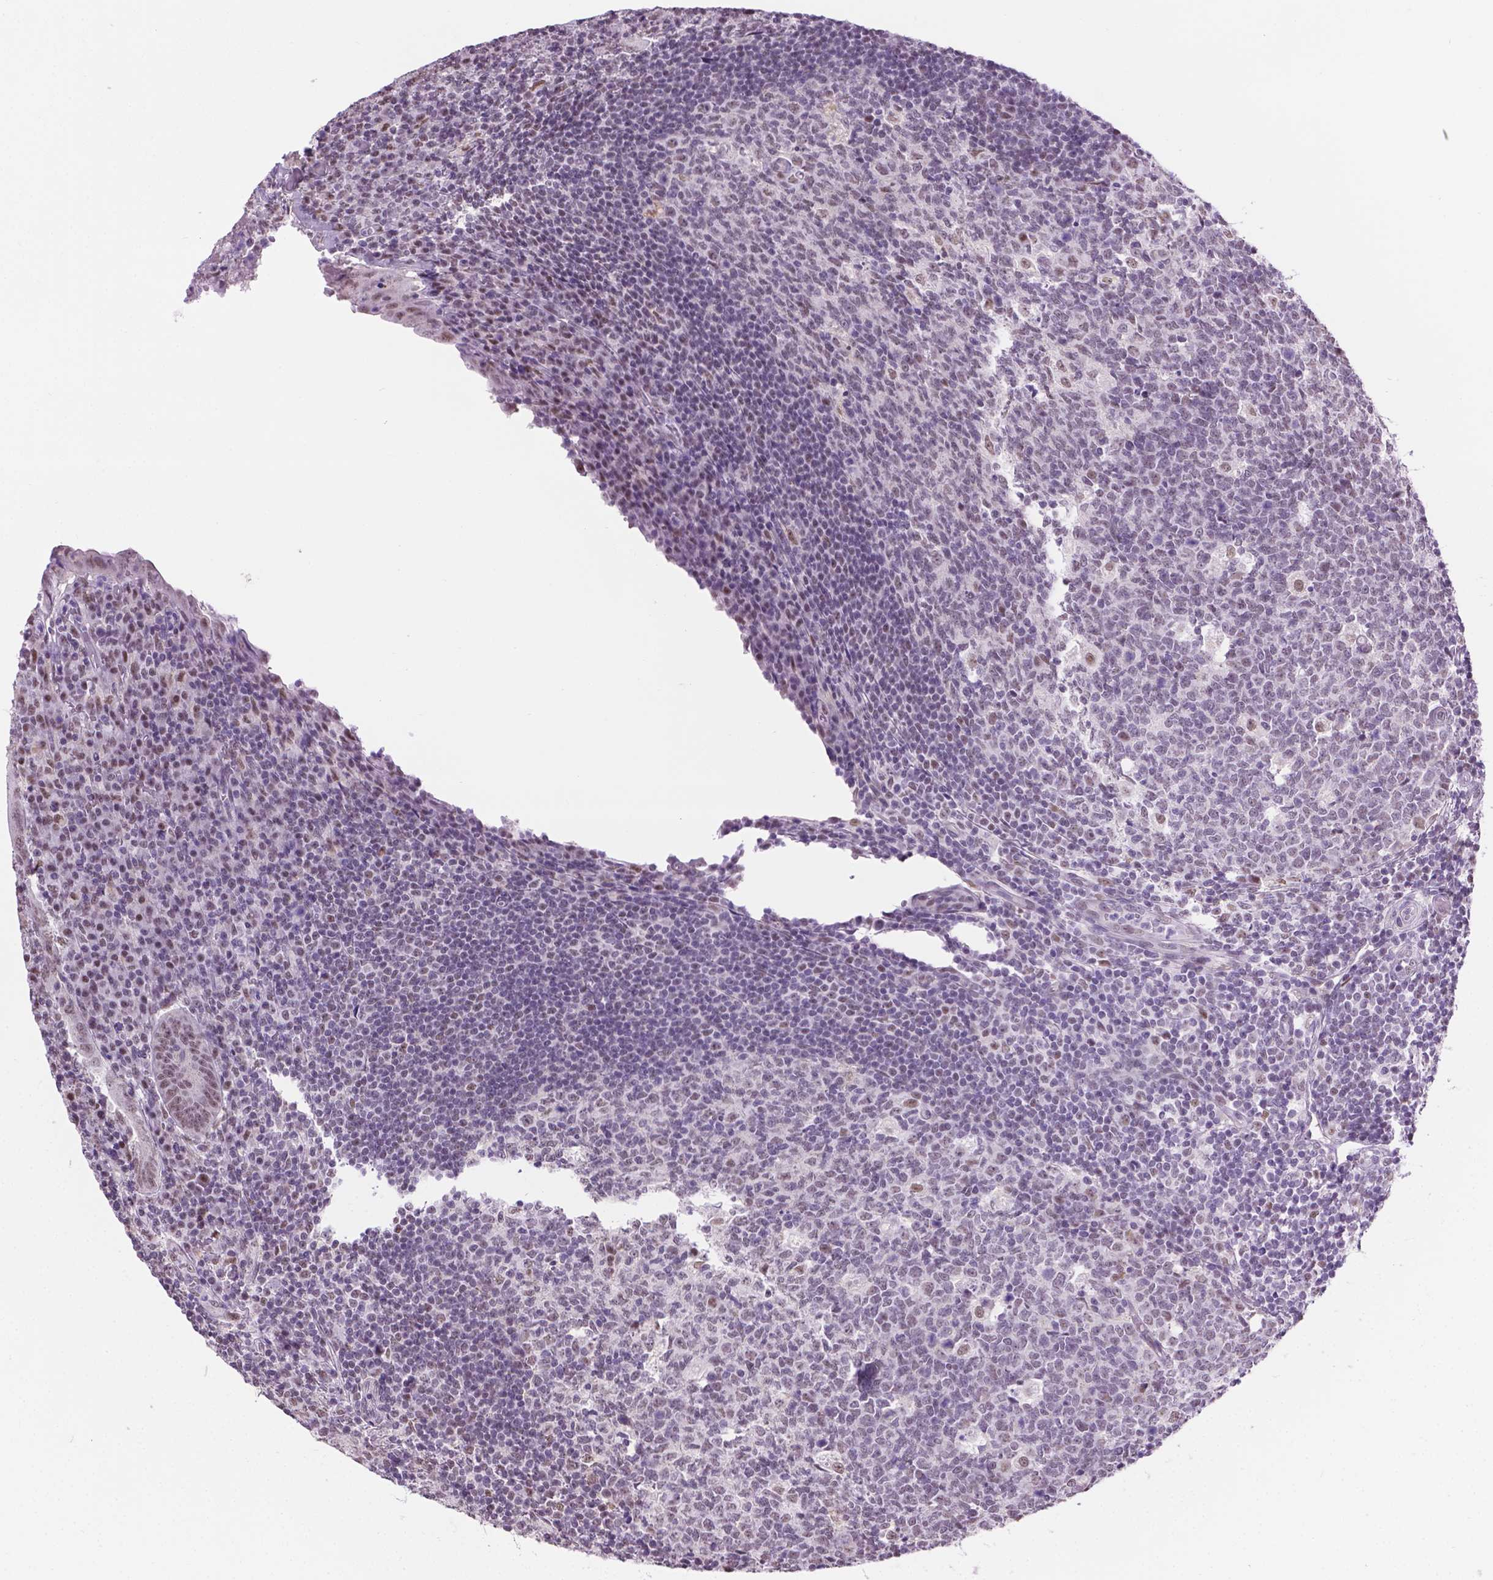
{"staining": {"intensity": "weak", "quantity": "25%-75%", "location": "nuclear"}, "tissue": "appendix", "cell_type": "Glandular cells", "image_type": "normal", "snomed": [{"axis": "morphology", "description": "Normal tissue, NOS"}, {"axis": "topography", "description": "Appendix"}], "caption": "Weak nuclear expression for a protein is appreciated in approximately 25%-75% of glandular cells of unremarkable appendix using IHC.", "gene": "ABI2", "patient": {"sex": "male", "age": 18}}